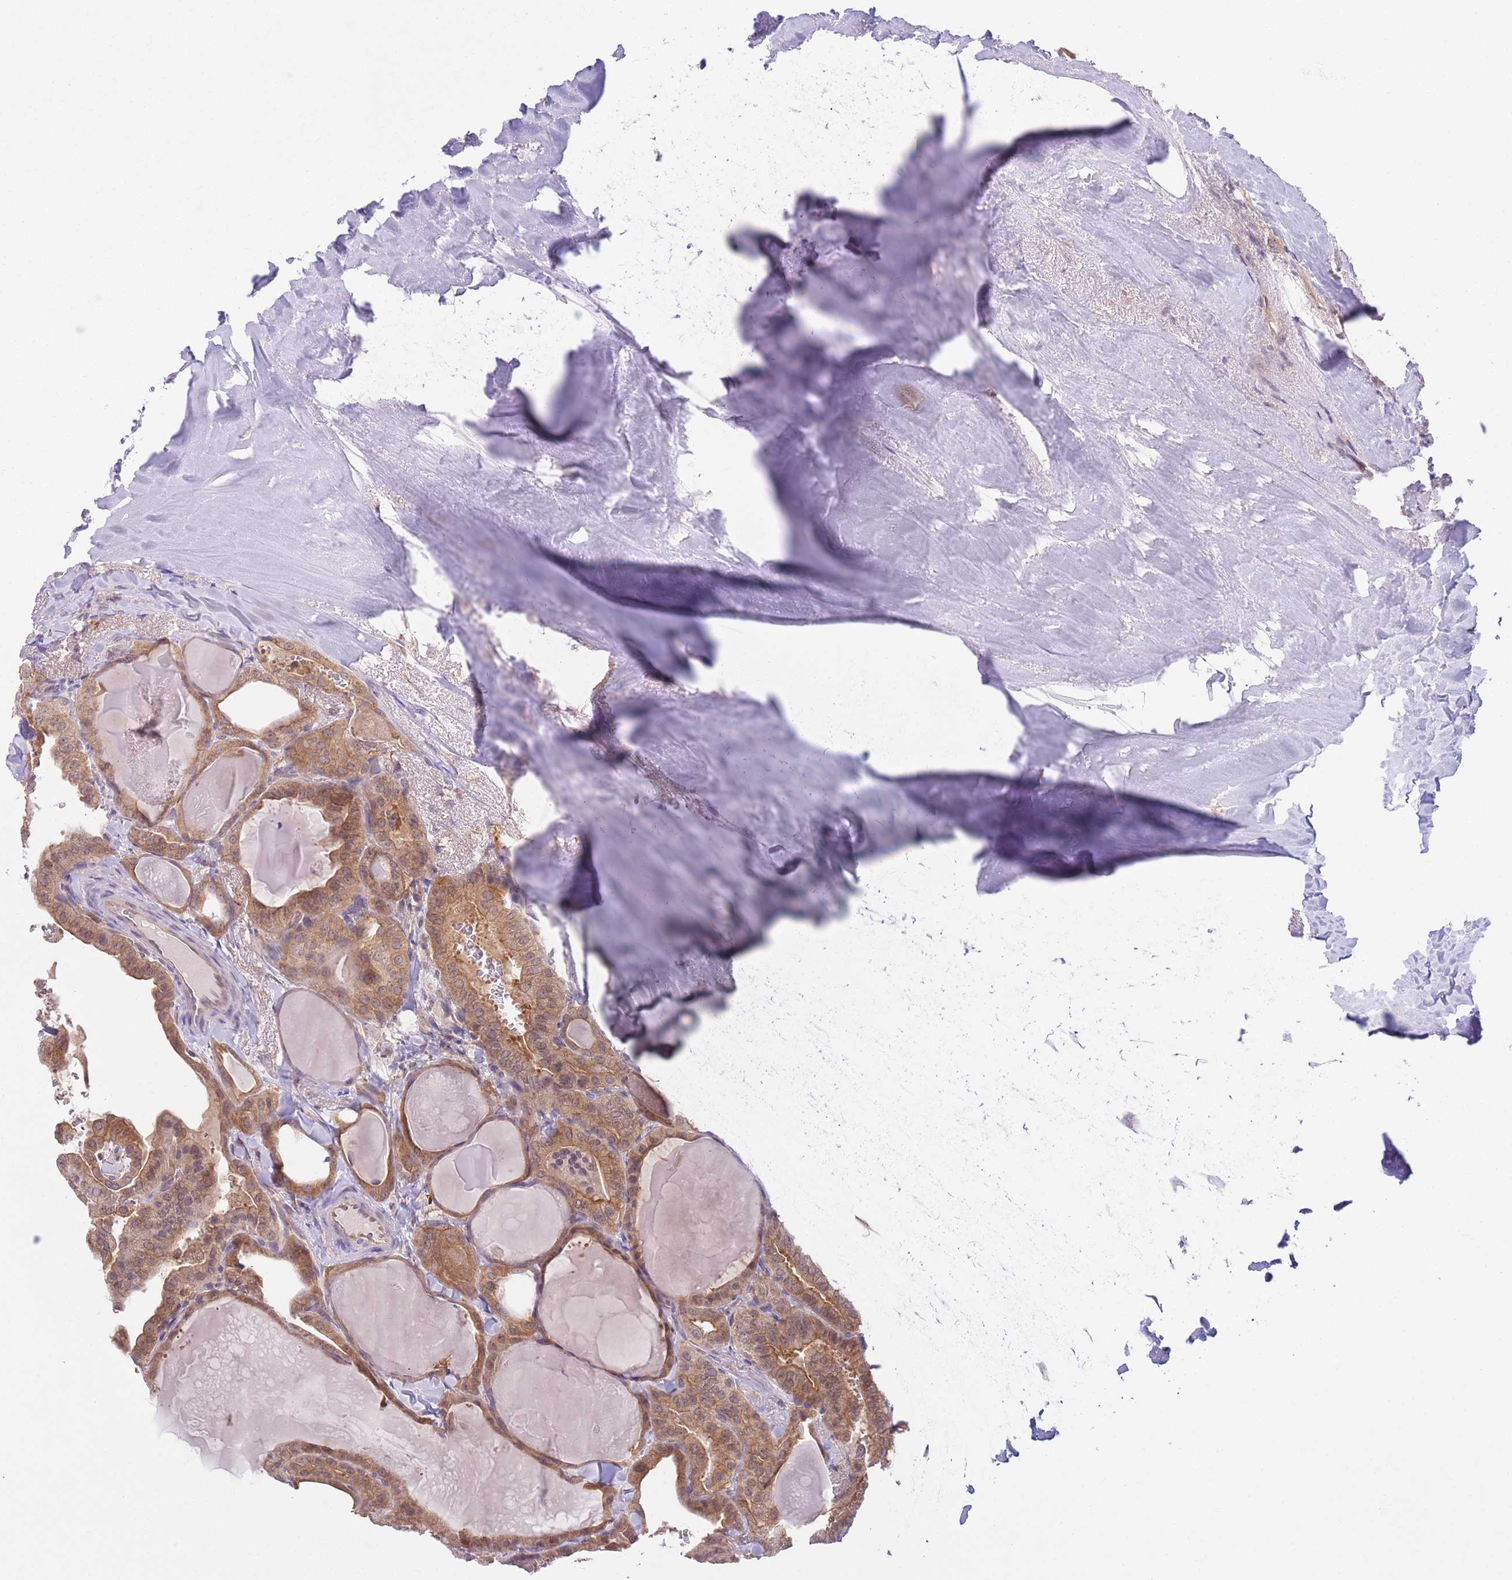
{"staining": {"intensity": "moderate", "quantity": ">75%", "location": "cytoplasmic/membranous"}, "tissue": "thyroid cancer", "cell_type": "Tumor cells", "image_type": "cancer", "snomed": [{"axis": "morphology", "description": "Papillary adenocarcinoma, NOS"}, {"axis": "topography", "description": "Thyroid gland"}], "caption": "DAB immunohistochemical staining of human thyroid cancer (papillary adenocarcinoma) exhibits moderate cytoplasmic/membranous protein expression in approximately >75% of tumor cells.", "gene": "COPE", "patient": {"sex": "male", "age": 52}}